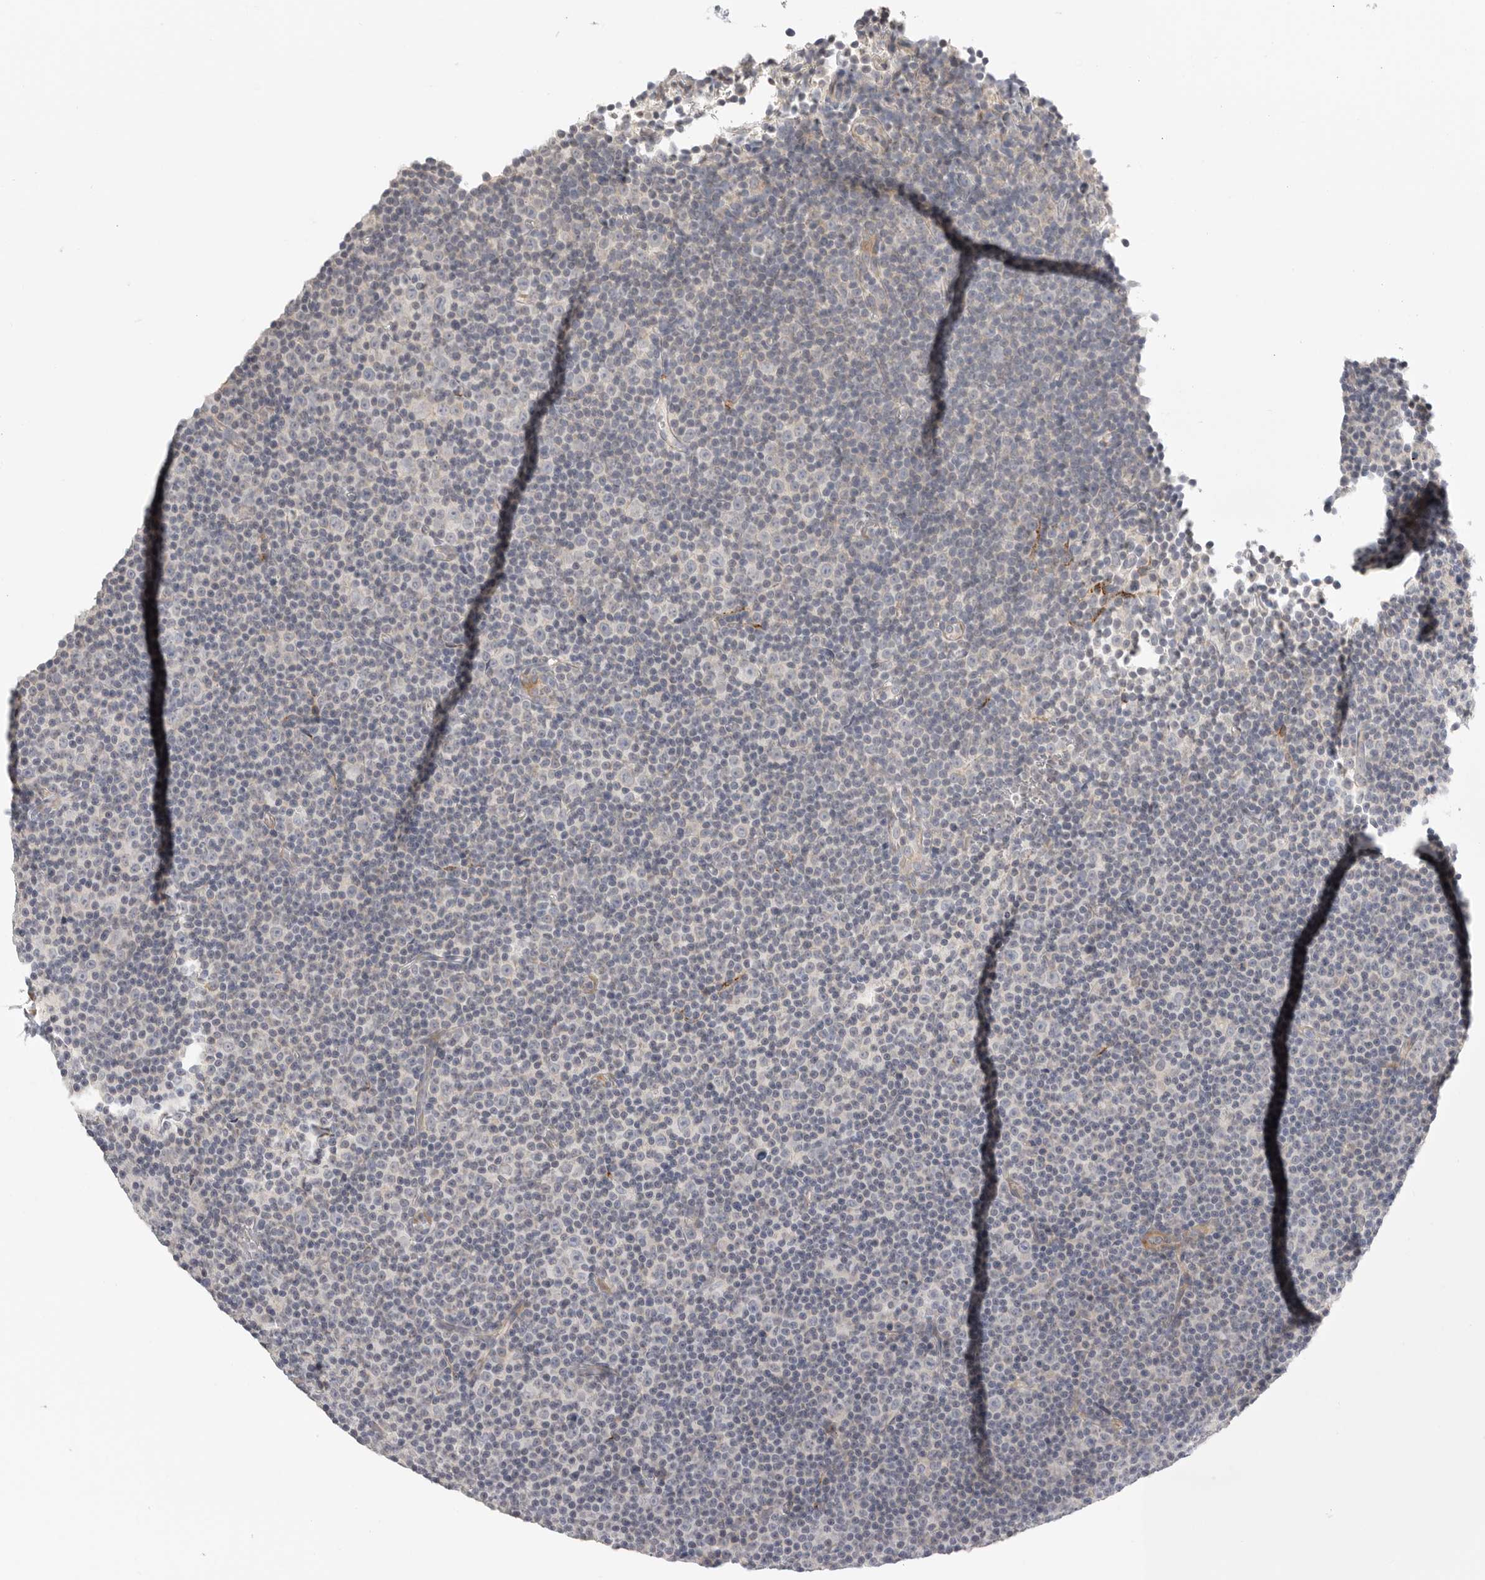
{"staining": {"intensity": "negative", "quantity": "none", "location": "none"}, "tissue": "lymphoma", "cell_type": "Tumor cells", "image_type": "cancer", "snomed": [{"axis": "morphology", "description": "Malignant lymphoma, non-Hodgkin's type, Low grade"}, {"axis": "topography", "description": "Lymph node"}], "caption": "Tumor cells show no significant staining in lymphoma.", "gene": "STAB2", "patient": {"sex": "female", "age": 67}}